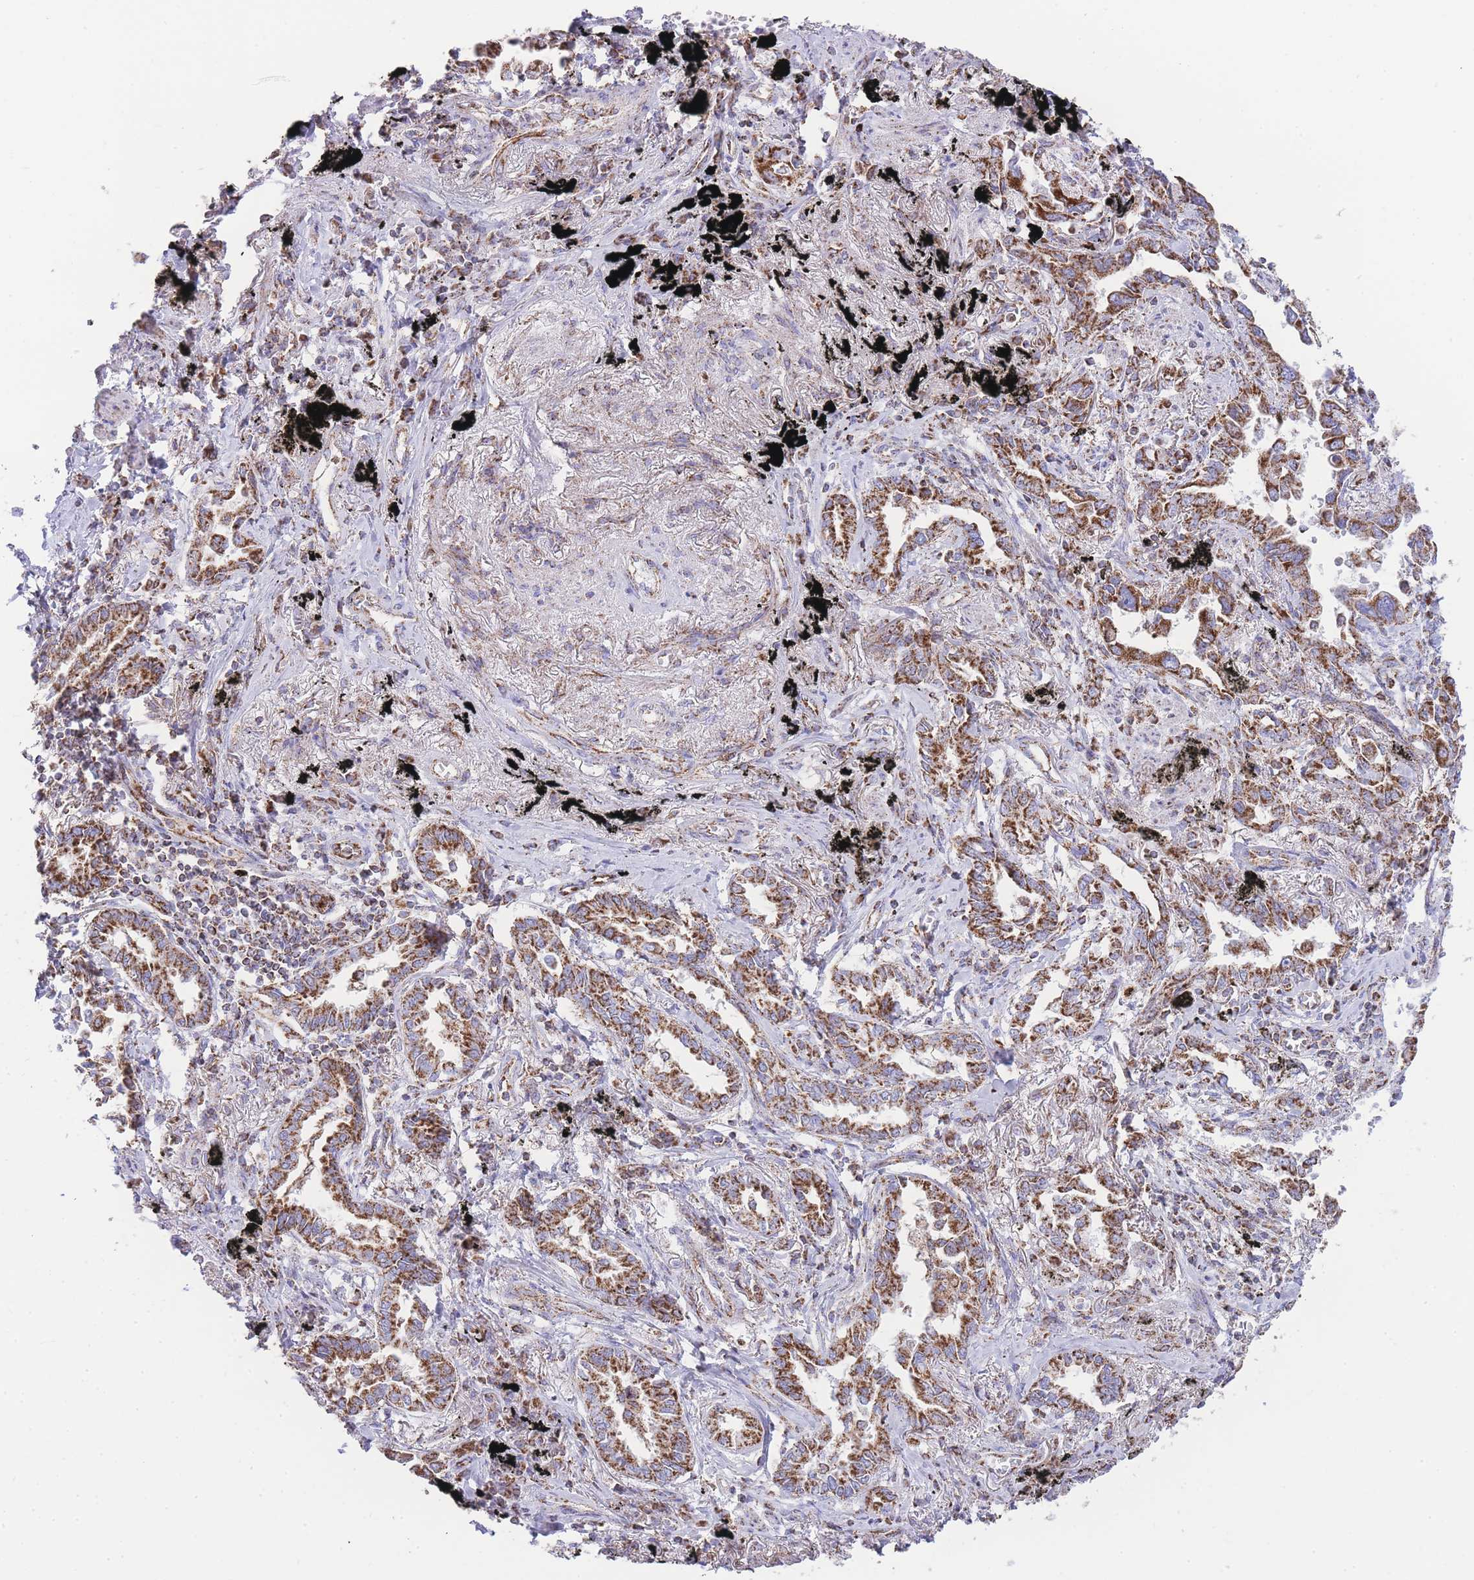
{"staining": {"intensity": "strong", "quantity": ">75%", "location": "cytoplasmic/membranous"}, "tissue": "lung cancer", "cell_type": "Tumor cells", "image_type": "cancer", "snomed": [{"axis": "morphology", "description": "Adenocarcinoma, NOS"}, {"axis": "topography", "description": "Lung"}], "caption": "A histopathology image showing strong cytoplasmic/membranous expression in about >75% of tumor cells in lung cancer, as visualized by brown immunohistochemical staining.", "gene": "GSTM1", "patient": {"sex": "male", "age": 67}}